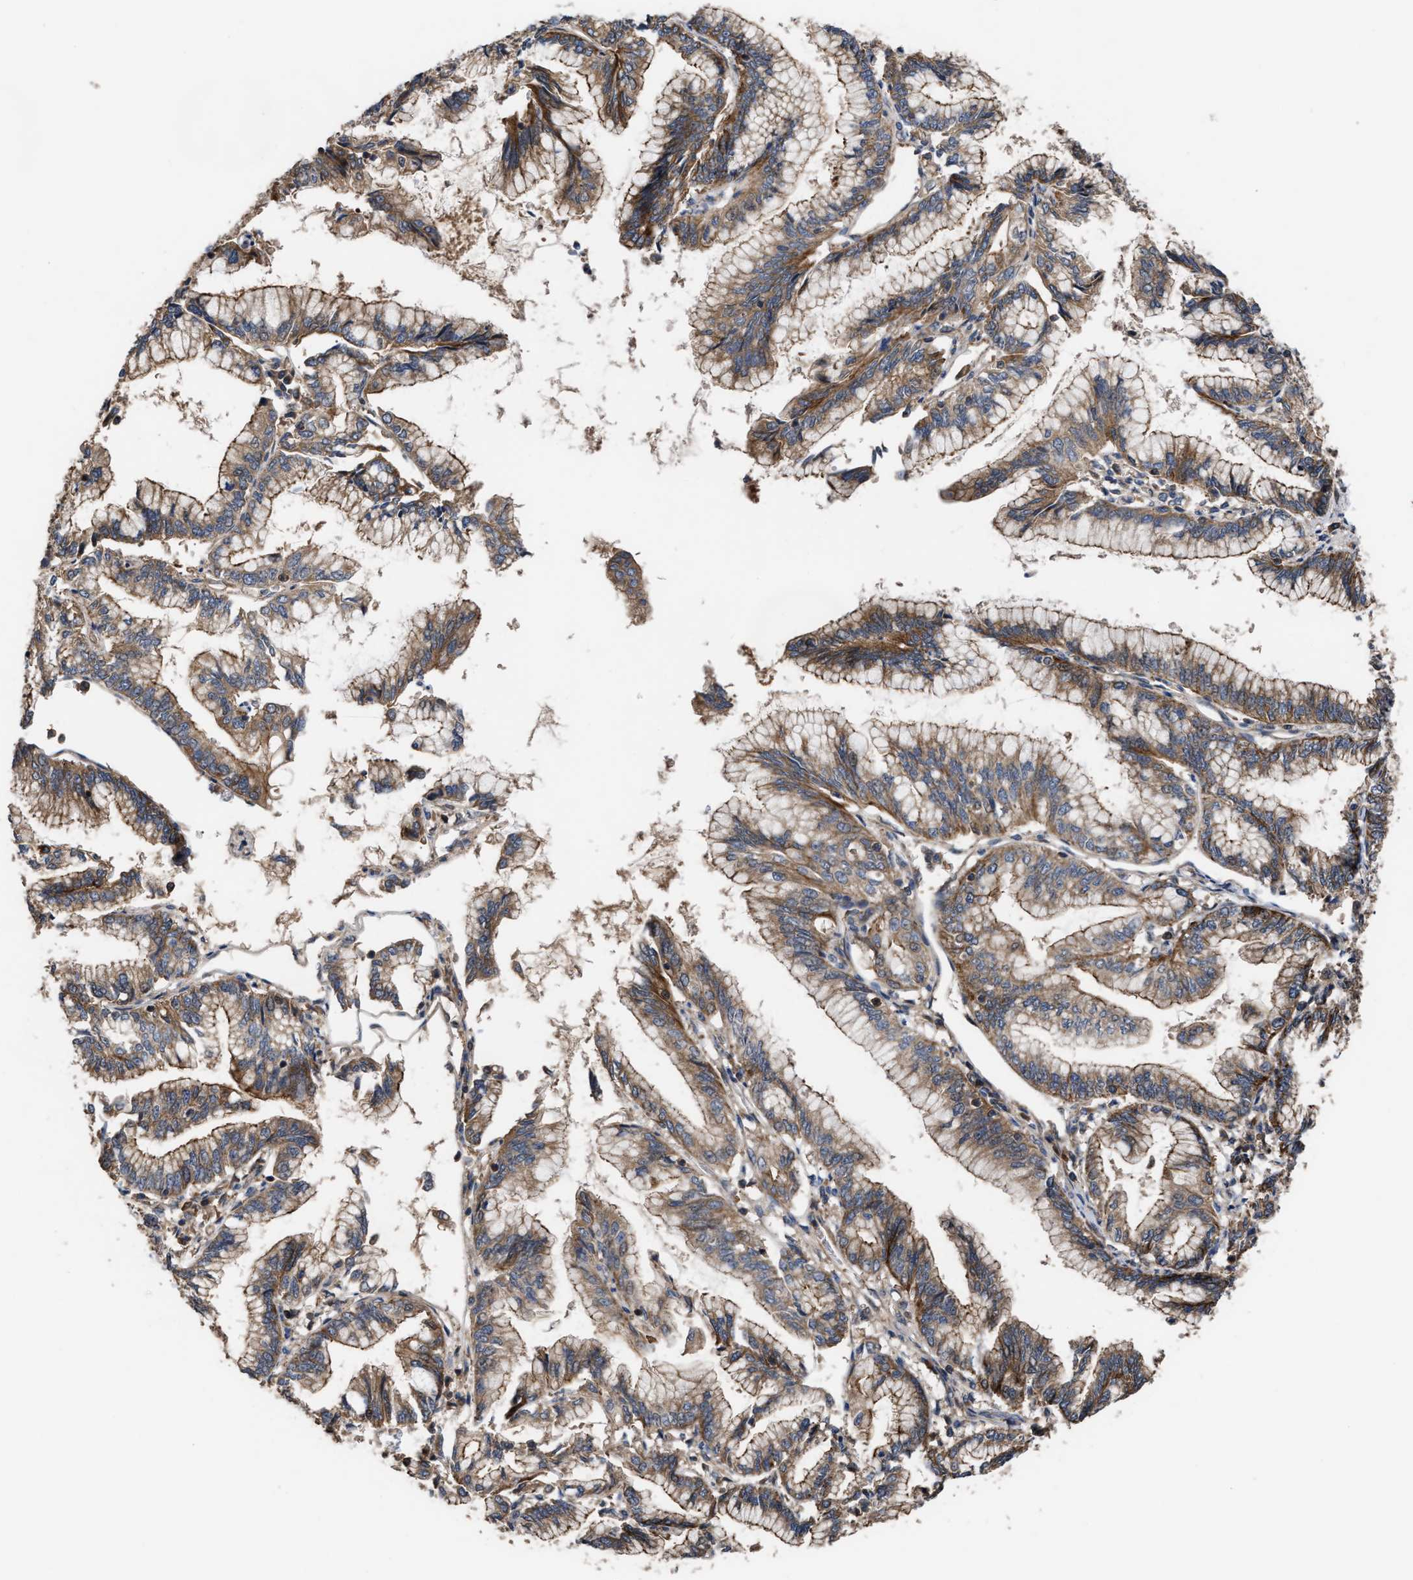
{"staining": {"intensity": "moderate", "quantity": ">75%", "location": "cytoplasmic/membranous"}, "tissue": "pancreatic cancer", "cell_type": "Tumor cells", "image_type": "cancer", "snomed": [{"axis": "morphology", "description": "Adenocarcinoma, NOS"}, {"axis": "topography", "description": "Pancreas"}], "caption": "Adenocarcinoma (pancreatic) stained for a protein (brown) exhibits moderate cytoplasmic/membranous positive staining in about >75% of tumor cells.", "gene": "STAU1", "patient": {"sex": "female", "age": 64}}